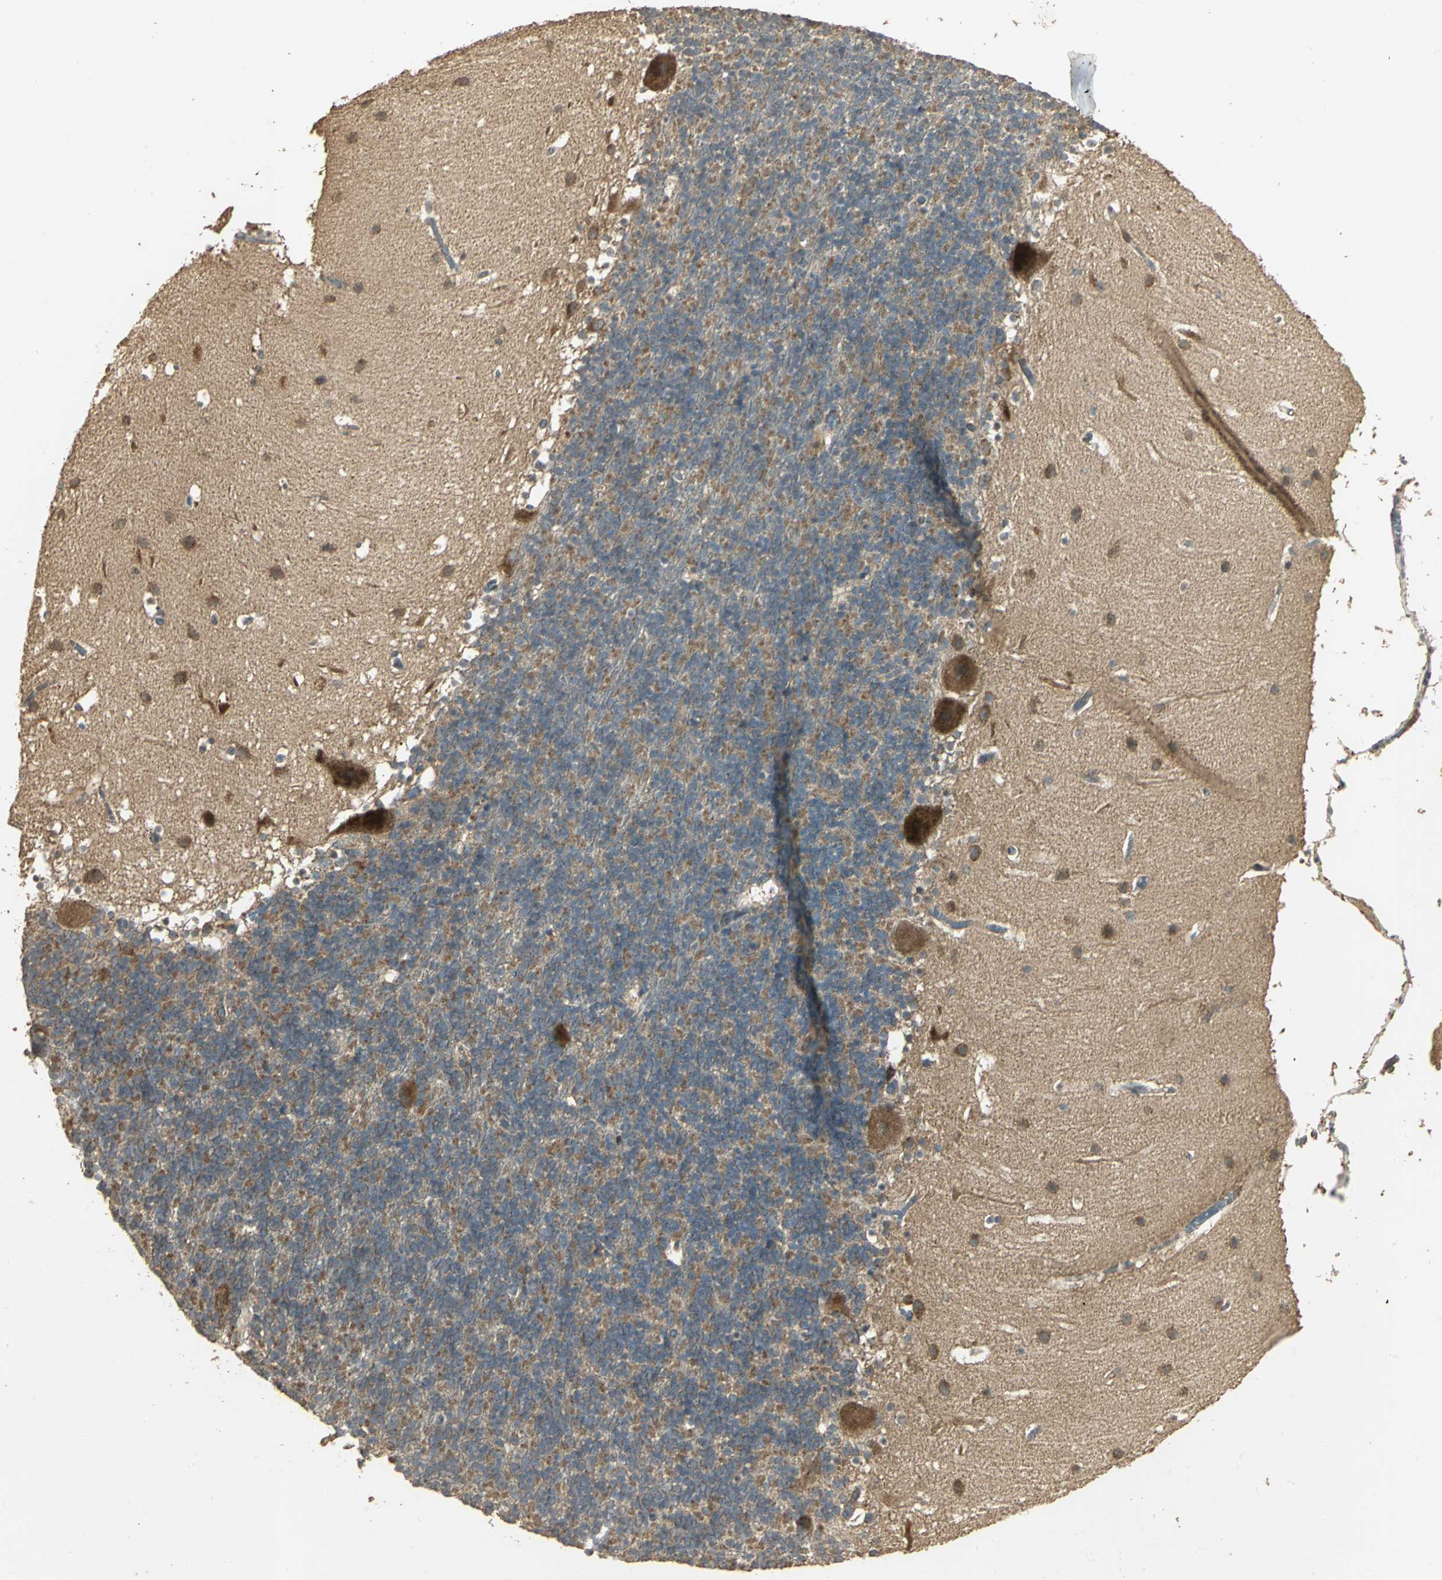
{"staining": {"intensity": "strong", "quantity": "25%-75%", "location": "cytoplasmic/membranous"}, "tissue": "cerebellum", "cell_type": "Cells in granular layer", "image_type": "normal", "snomed": [{"axis": "morphology", "description": "Normal tissue, NOS"}, {"axis": "topography", "description": "Cerebellum"}], "caption": "This photomicrograph exhibits immunohistochemistry (IHC) staining of unremarkable cerebellum, with high strong cytoplasmic/membranous positivity in approximately 25%-75% of cells in granular layer.", "gene": "KANK1", "patient": {"sex": "male", "age": 45}}